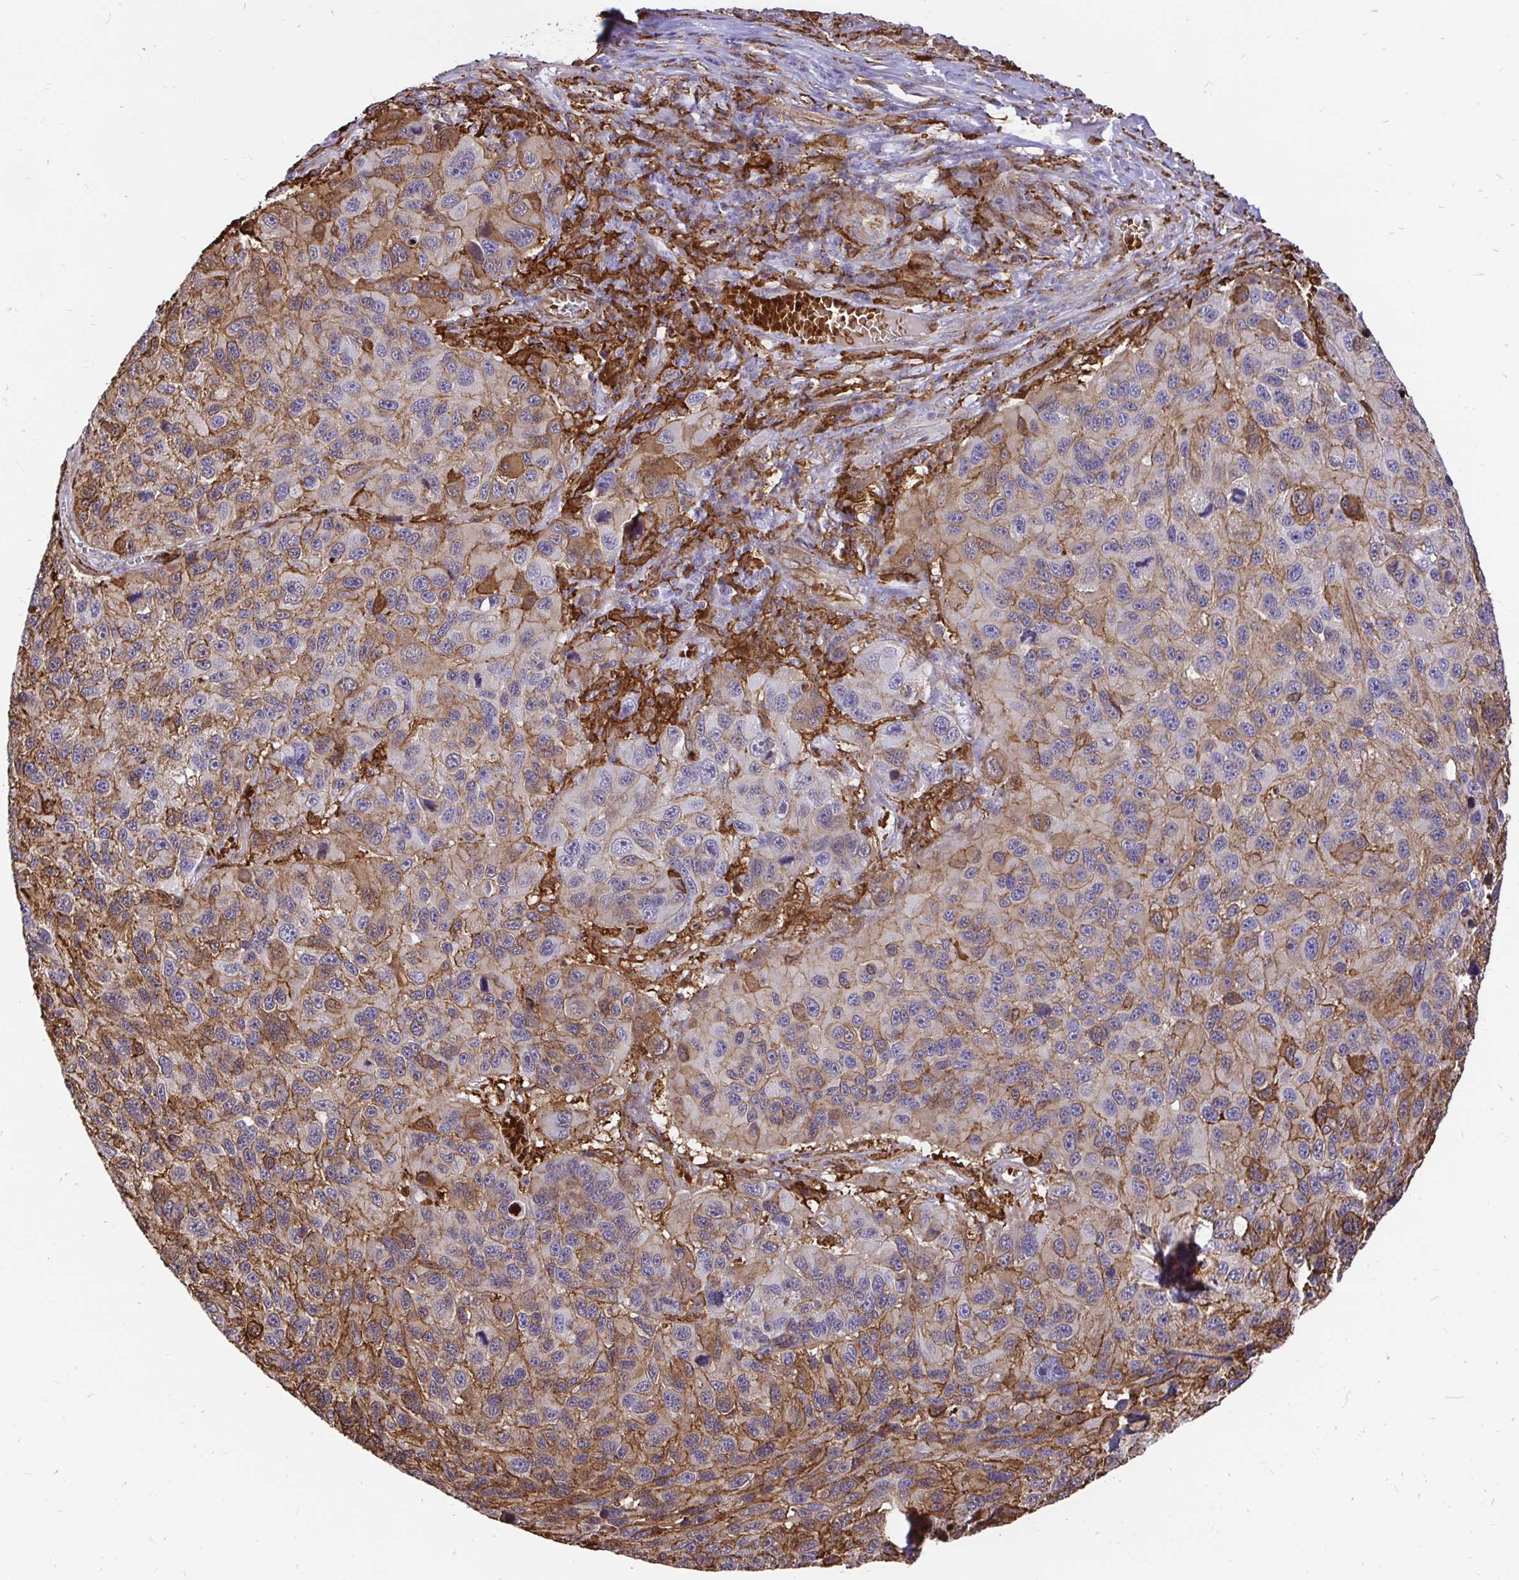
{"staining": {"intensity": "moderate", "quantity": "25%-75%", "location": "cytoplasmic/membranous"}, "tissue": "melanoma", "cell_type": "Tumor cells", "image_type": "cancer", "snomed": [{"axis": "morphology", "description": "Malignant melanoma, NOS"}, {"axis": "topography", "description": "Skin"}], "caption": "A micrograph of human malignant melanoma stained for a protein reveals moderate cytoplasmic/membranous brown staining in tumor cells. The staining was performed using DAB (3,3'-diaminobenzidine) to visualize the protein expression in brown, while the nuclei were stained in blue with hematoxylin (Magnification: 20x).", "gene": "GSN", "patient": {"sex": "male", "age": 53}}